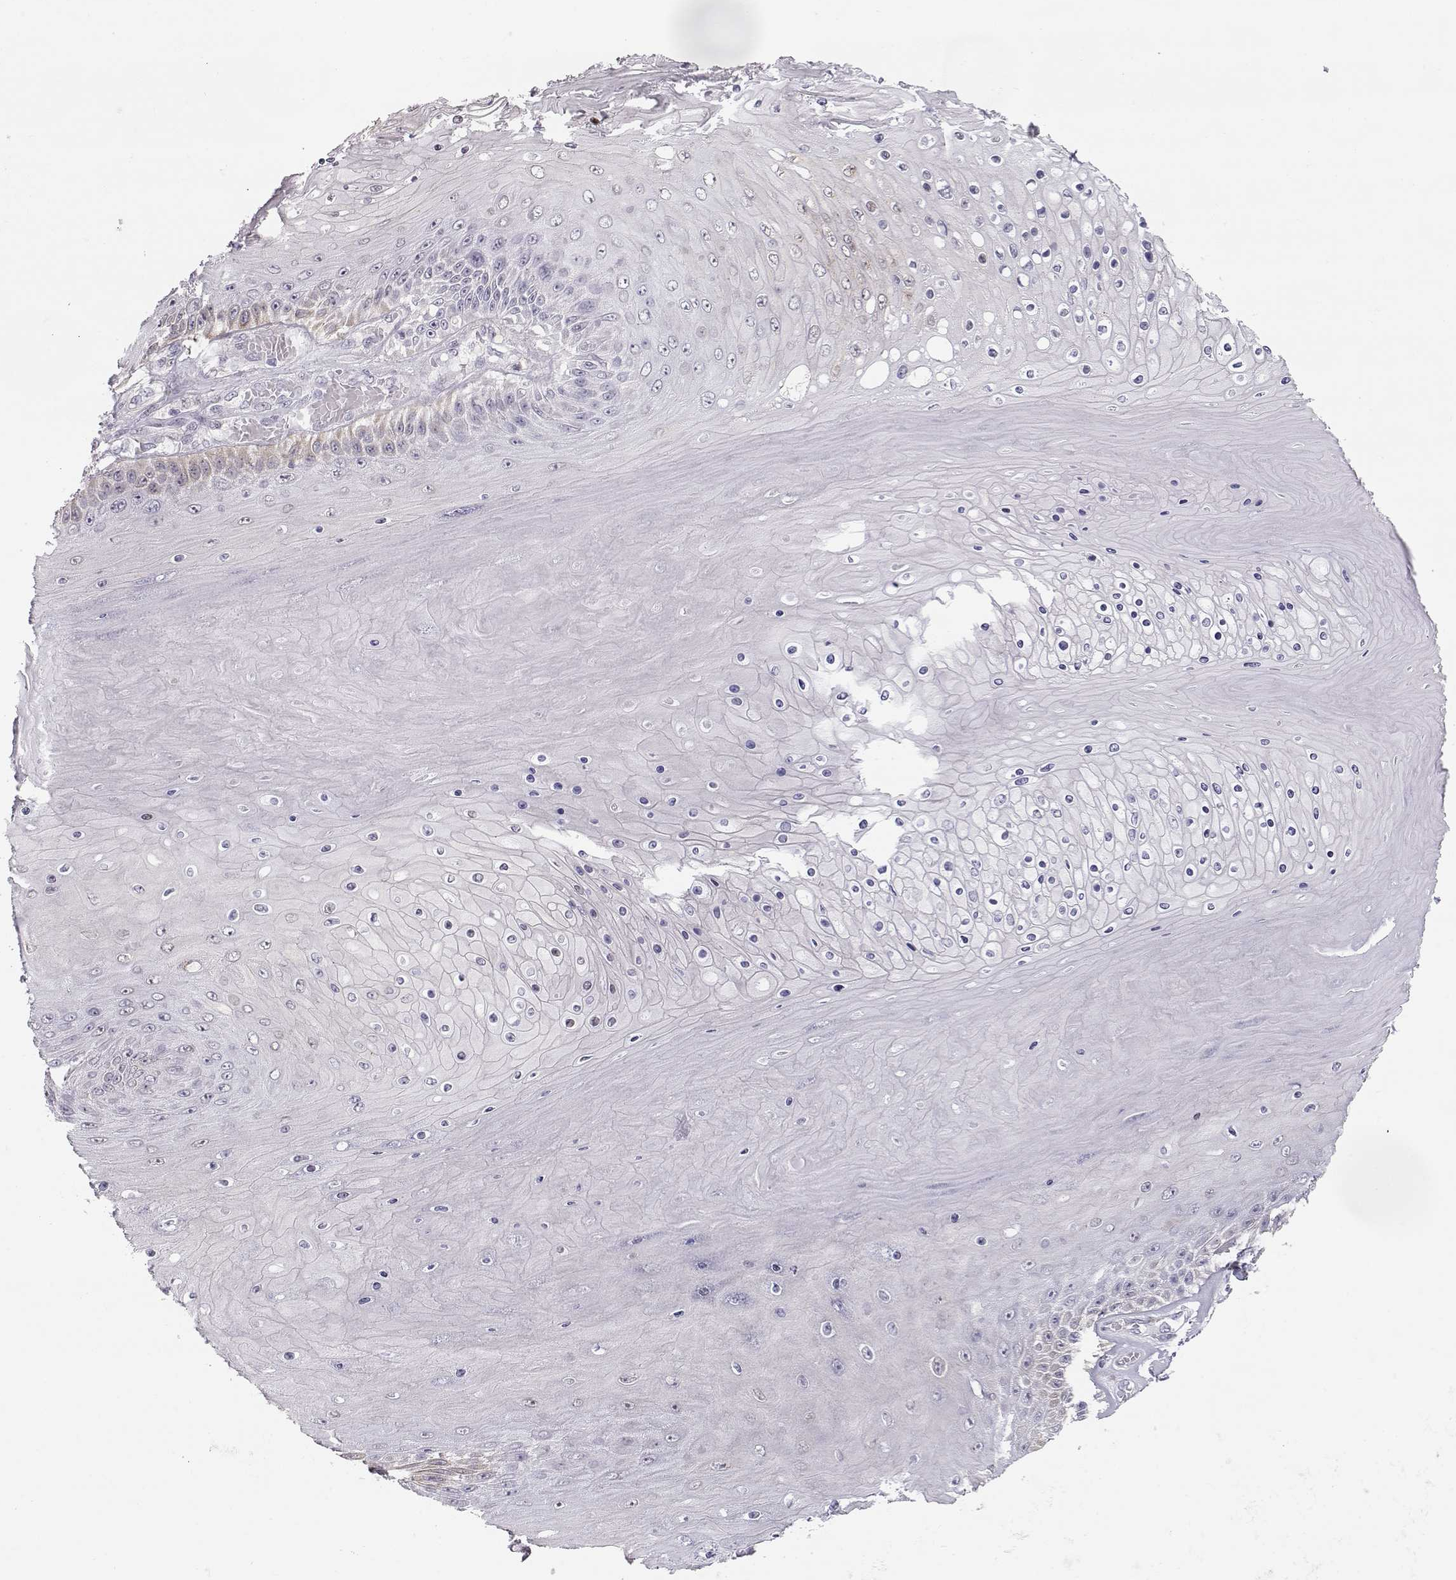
{"staining": {"intensity": "negative", "quantity": "none", "location": "none"}, "tissue": "skin cancer", "cell_type": "Tumor cells", "image_type": "cancer", "snomed": [{"axis": "morphology", "description": "Squamous cell carcinoma, NOS"}, {"axis": "topography", "description": "Skin"}], "caption": "Immunohistochemistry (IHC) of skin squamous cell carcinoma demonstrates no positivity in tumor cells.", "gene": "TEPP", "patient": {"sex": "male", "age": 62}}